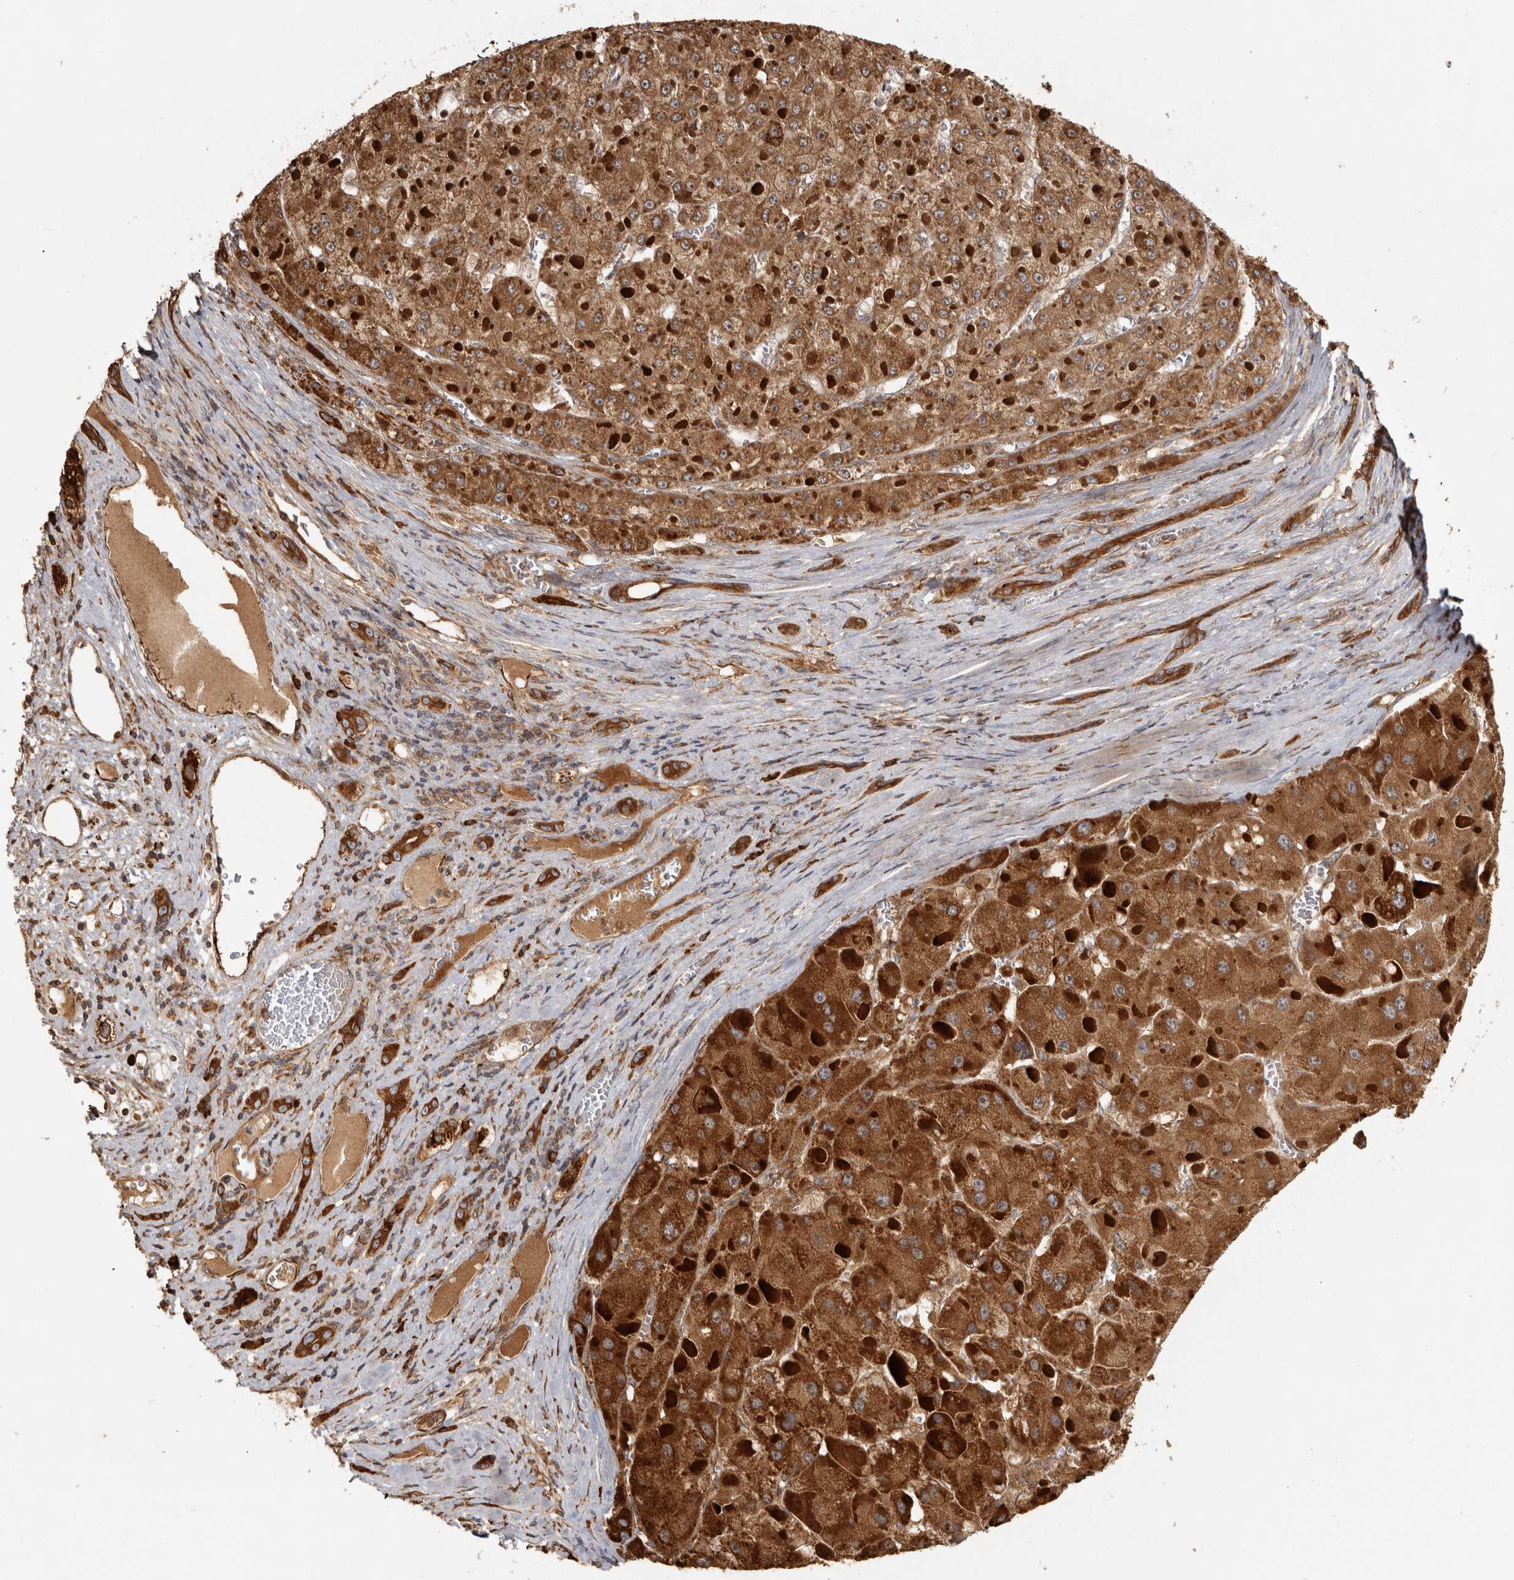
{"staining": {"intensity": "strong", "quantity": ">75%", "location": "cytoplasmic/membranous"}, "tissue": "liver cancer", "cell_type": "Tumor cells", "image_type": "cancer", "snomed": [{"axis": "morphology", "description": "Carcinoma, Hepatocellular, NOS"}, {"axis": "topography", "description": "Liver"}], "caption": "Immunohistochemical staining of hepatocellular carcinoma (liver) exhibits strong cytoplasmic/membranous protein expression in about >75% of tumor cells.", "gene": "CAMSAP2", "patient": {"sex": "female", "age": 73}}